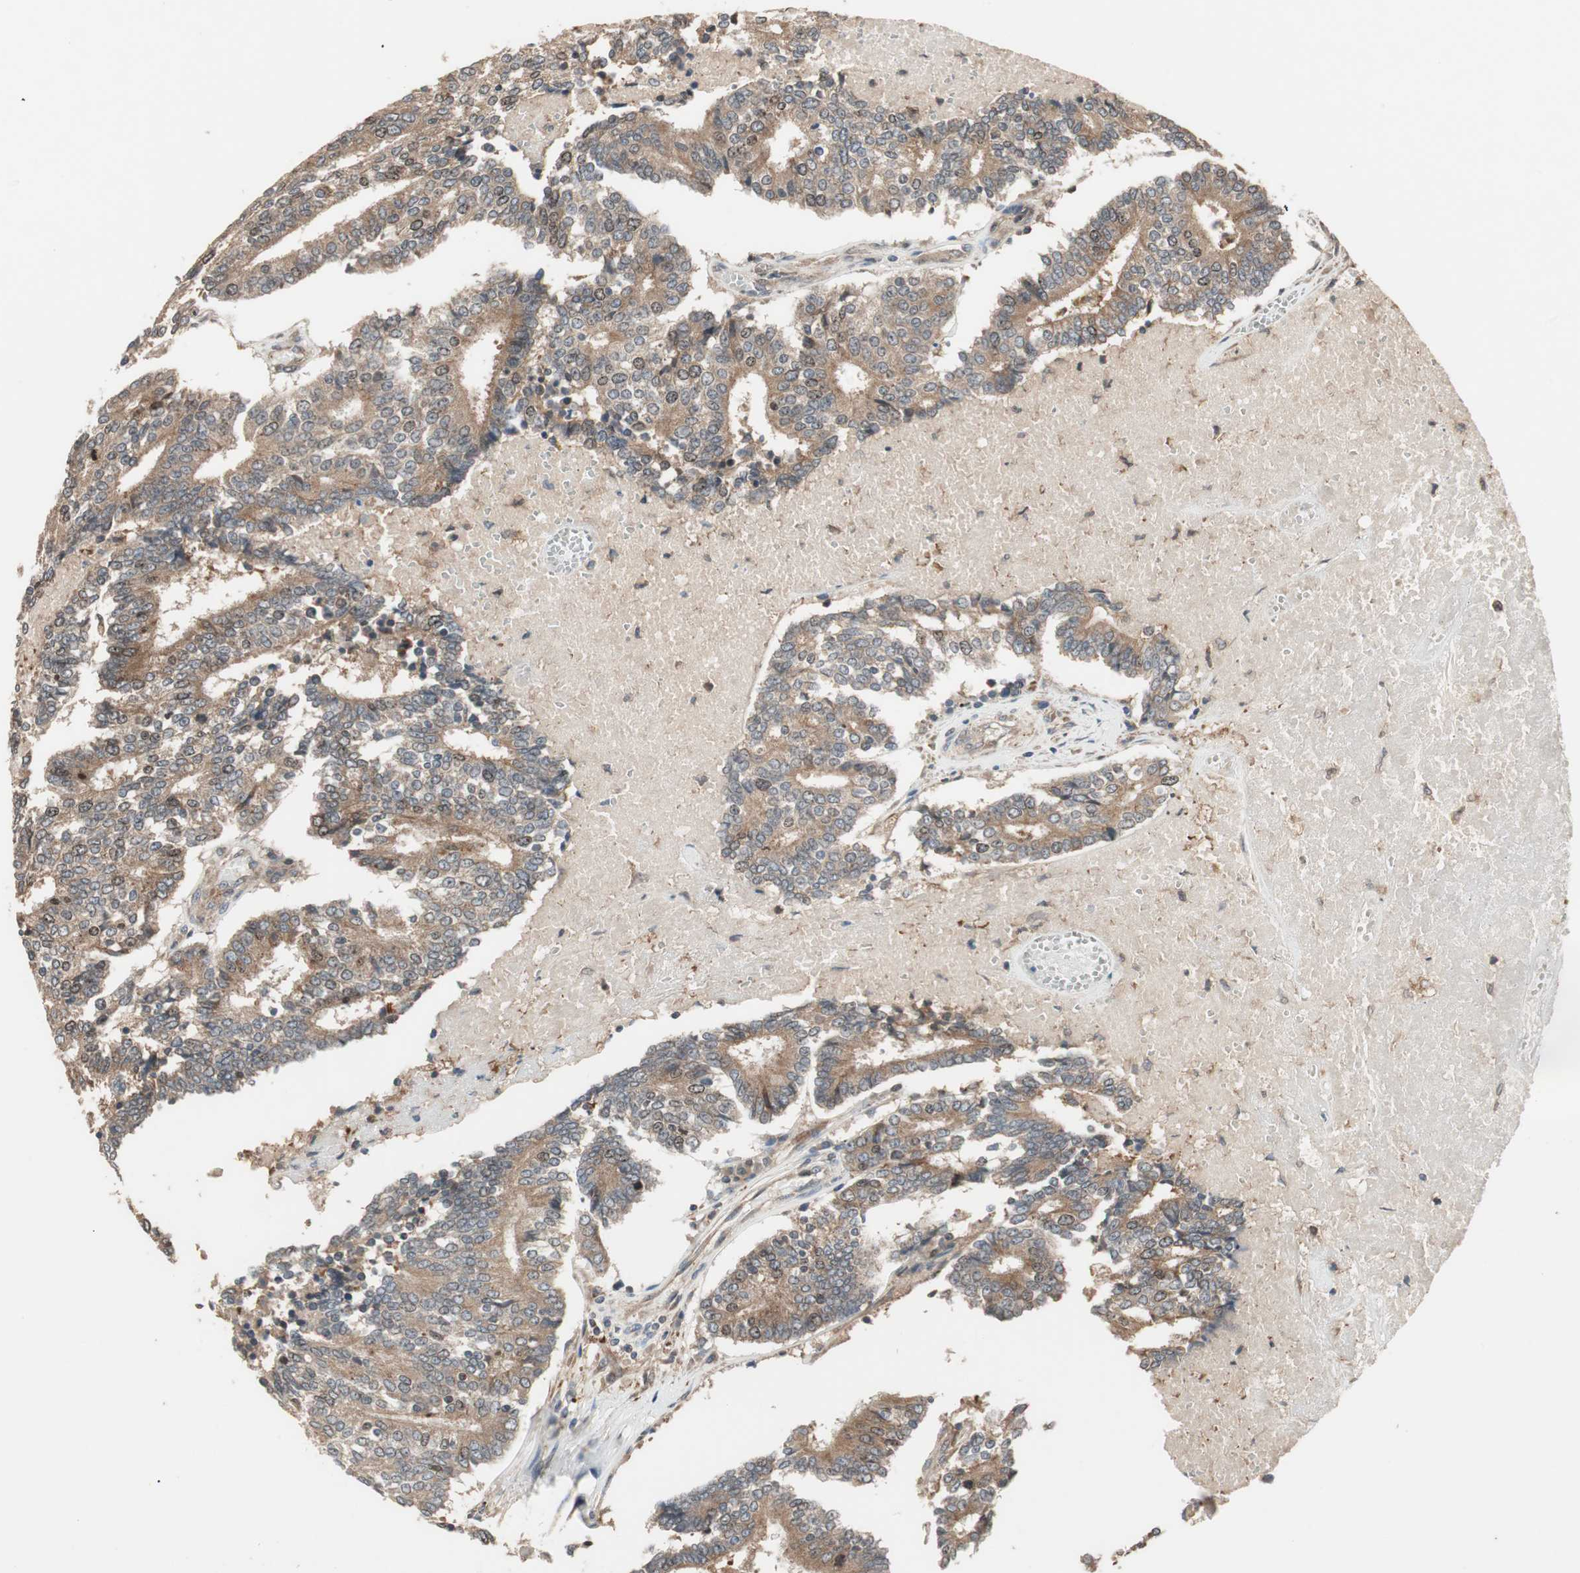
{"staining": {"intensity": "moderate", "quantity": ">75%", "location": "cytoplasmic/membranous"}, "tissue": "prostate cancer", "cell_type": "Tumor cells", "image_type": "cancer", "snomed": [{"axis": "morphology", "description": "Adenocarcinoma, High grade"}, {"axis": "topography", "description": "Prostate"}], "caption": "A brown stain shows moderate cytoplasmic/membranous expression of a protein in prostate cancer (adenocarcinoma (high-grade)) tumor cells. (DAB (3,3'-diaminobenzidine) IHC with brightfield microscopy, high magnification).", "gene": "ATP6AP2", "patient": {"sex": "male", "age": 55}}